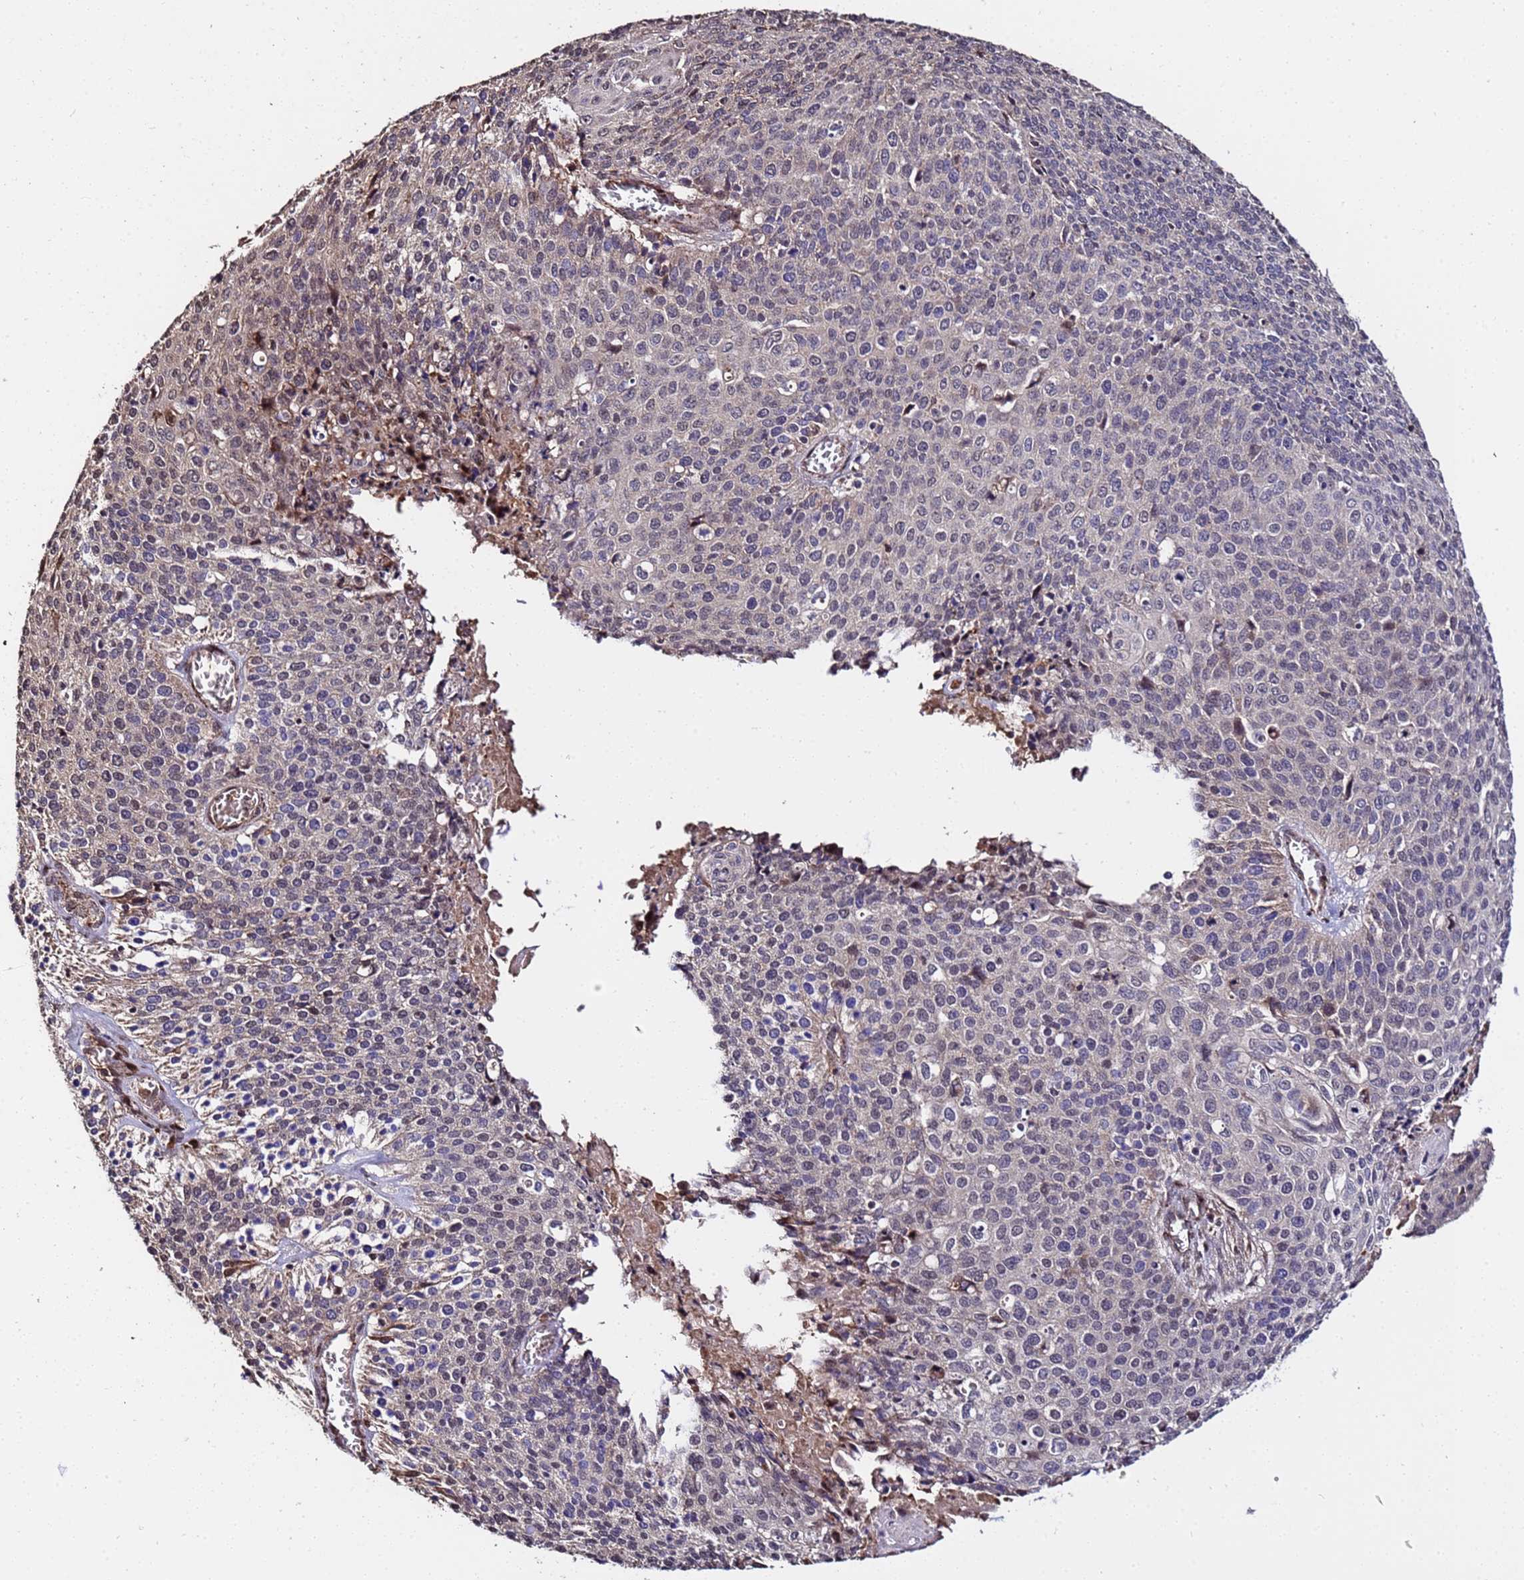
{"staining": {"intensity": "moderate", "quantity": "<25%", "location": "nuclear"}, "tissue": "cervical cancer", "cell_type": "Tumor cells", "image_type": "cancer", "snomed": [{"axis": "morphology", "description": "Squamous cell carcinoma, NOS"}, {"axis": "topography", "description": "Cervix"}], "caption": "Immunohistochemical staining of cervical cancer reveals low levels of moderate nuclear protein expression in approximately <25% of tumor cells. (DAB (3,3'-diaminobenzidine) IHC with brightfield microscopy, high magnification).", "gene": "WNK4", "patient": {"sex": "female", "age": 39}}